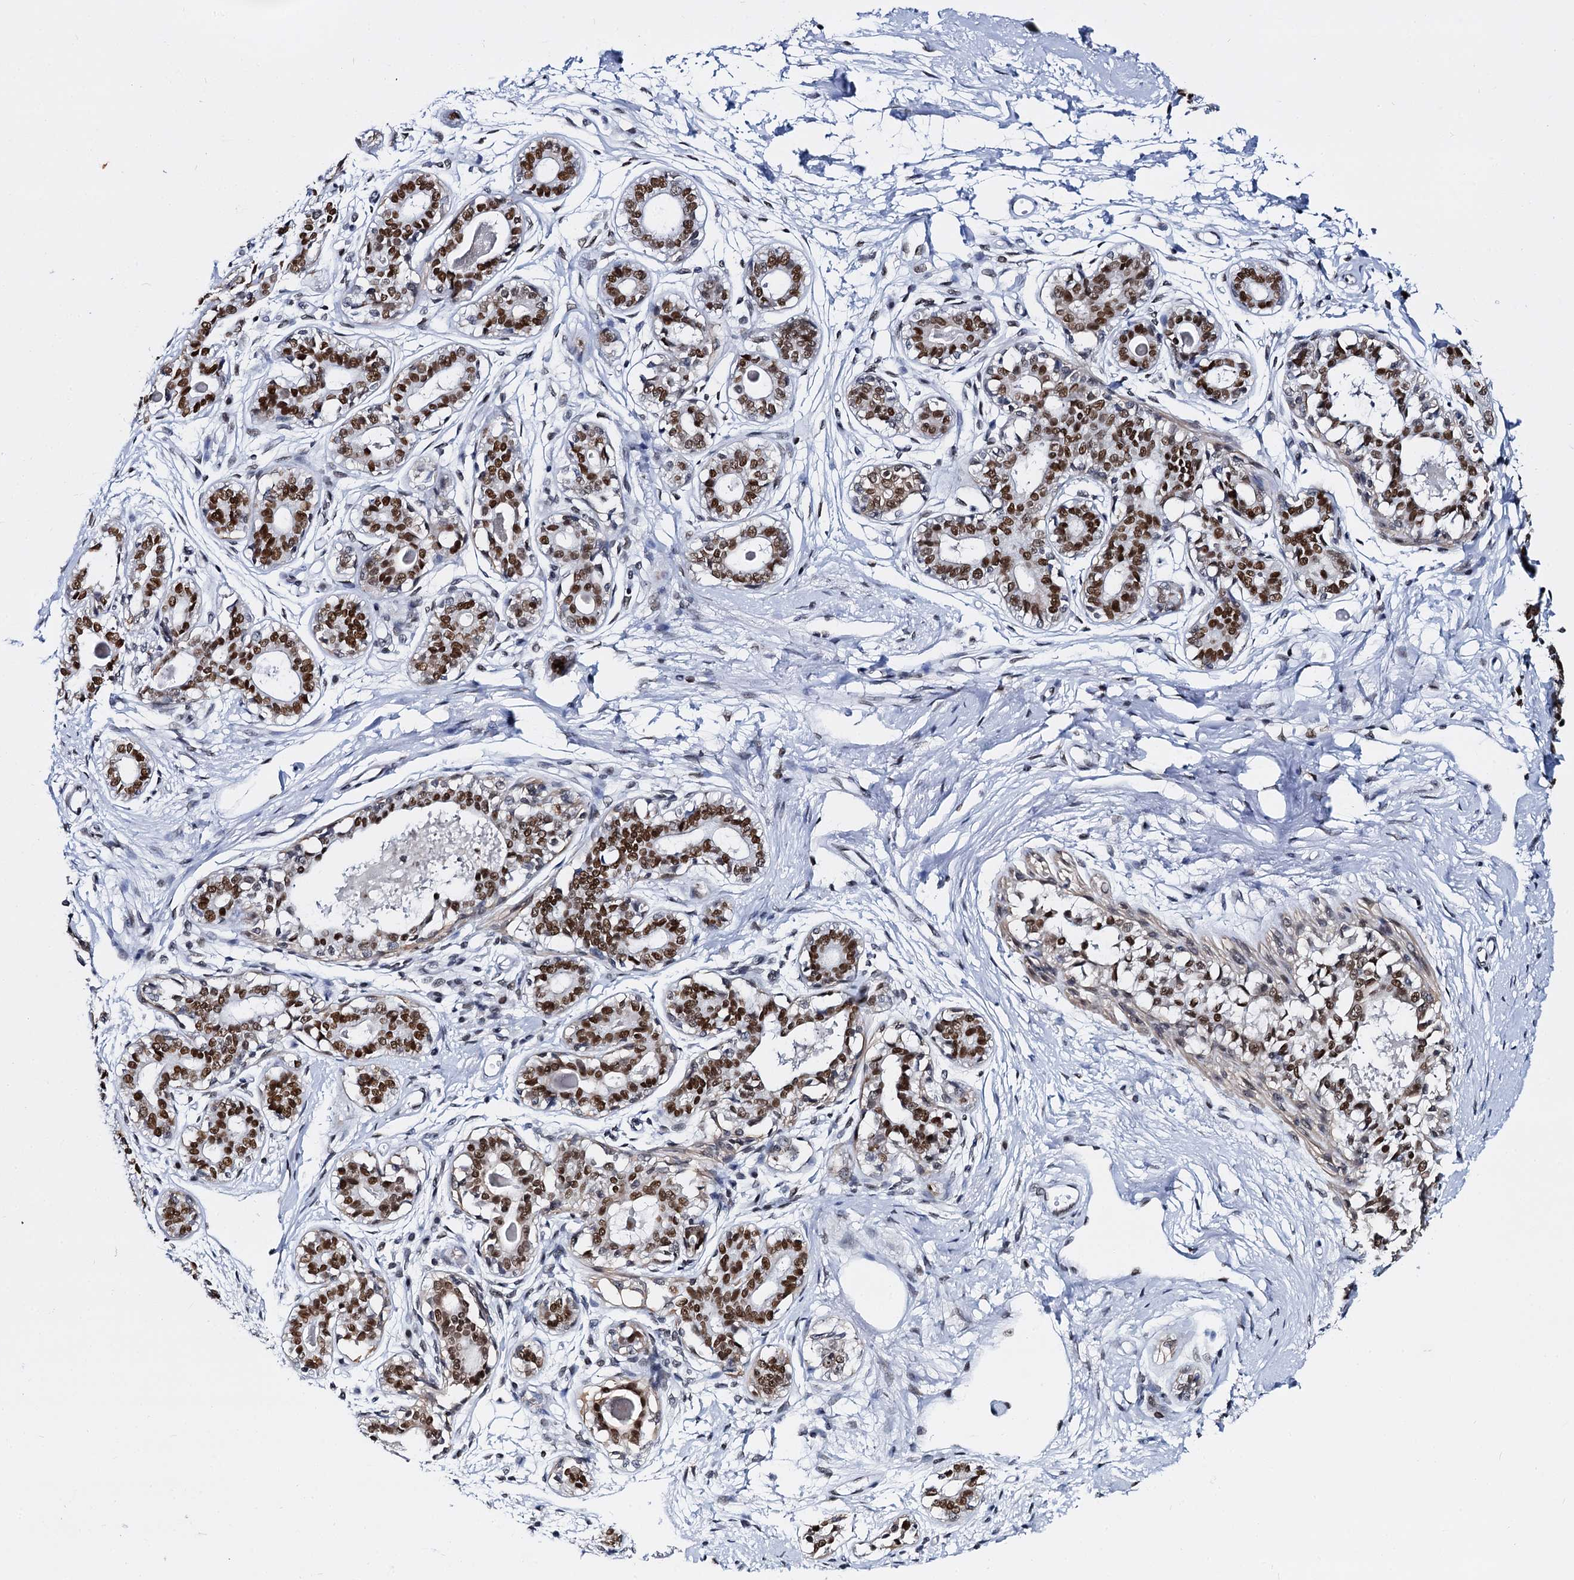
{"staining": {"intensity": "strong", "quantity": ">75%", "location": "nuclear"}, "tissue": "breast", "cell_type": "Glandular cells", "image_type": "normal", "snomed": [{"axis": "morphology", "description": "Normal tissue, NOS"}, {"axis": "topography", "description": "Breast"}], "caption": "Breast stained with immunohistochemistry (IHC) exhibits strong nuclear staining in about >75% of glandular cells.", "gene": "CMAS", "patient": {"sex": "female", "age": 45}}